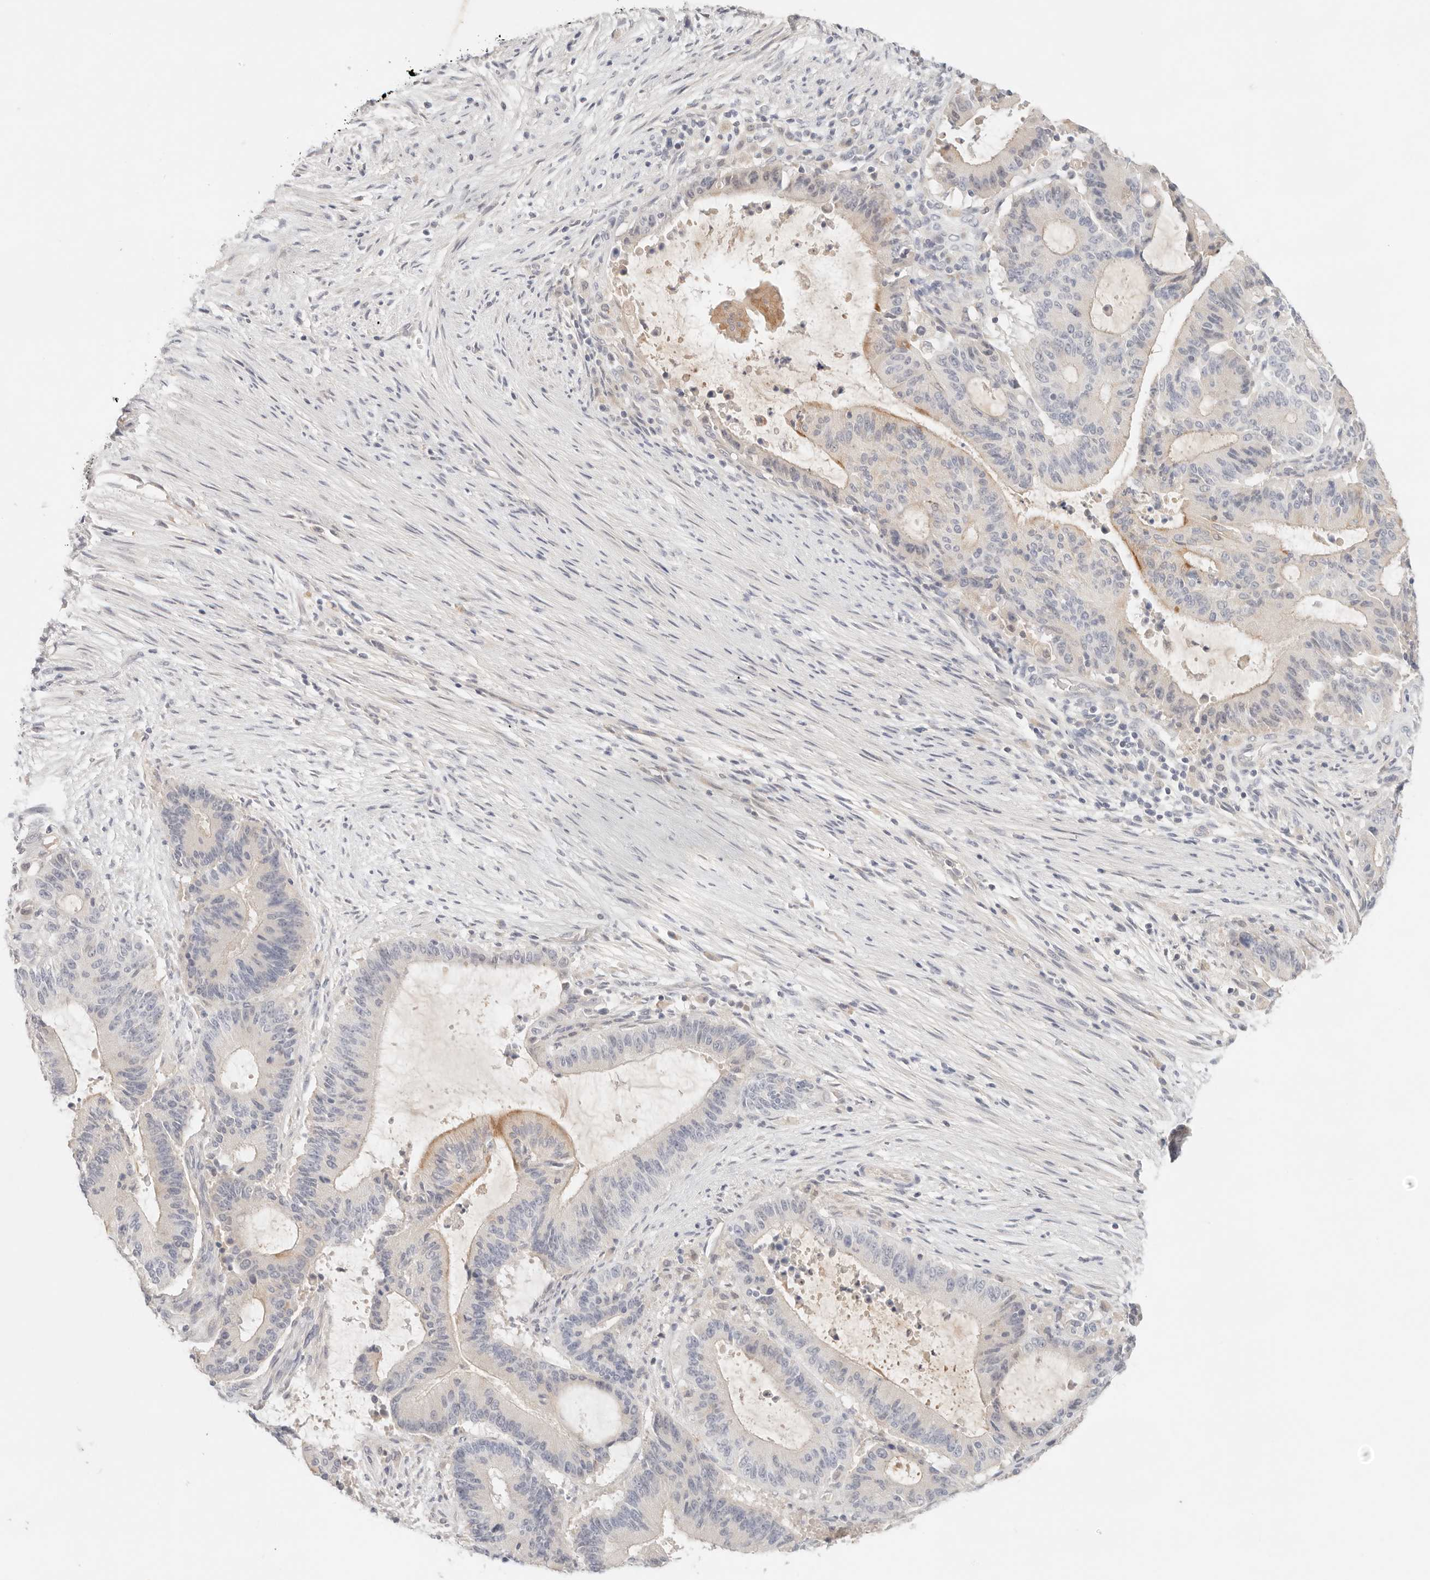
{"staining": {"intensity": "weak", "quantity": "<25%", "location": "cytoplasmic/membranous"}, "tissue": "liver cancer", "cell_type": "Tumor cells", "image_type": "cancer", "snomed": [{"axis": "morphology", "description": "Normal tissue, NOS"}, {"axis": "morphology", "description": "Cholangiocarcinoma"}, {"axis": "topography", "description": "Liver"}, {"axis": "topography", "description": "Peripheral nerve tissue"}], "caption": "DAB (3,3'-diaminobenzidine) immunohistochemical staining of liver cholangiocarcinoma exhibits no significant expression in tumor cells. (DAB (3,3'-diaminobenzidine) immunohistochemistry visualized using brightfield microscopy, high magnification).", "gene": "SPHK1", "patient": {"sex": "female", "age": 73}}